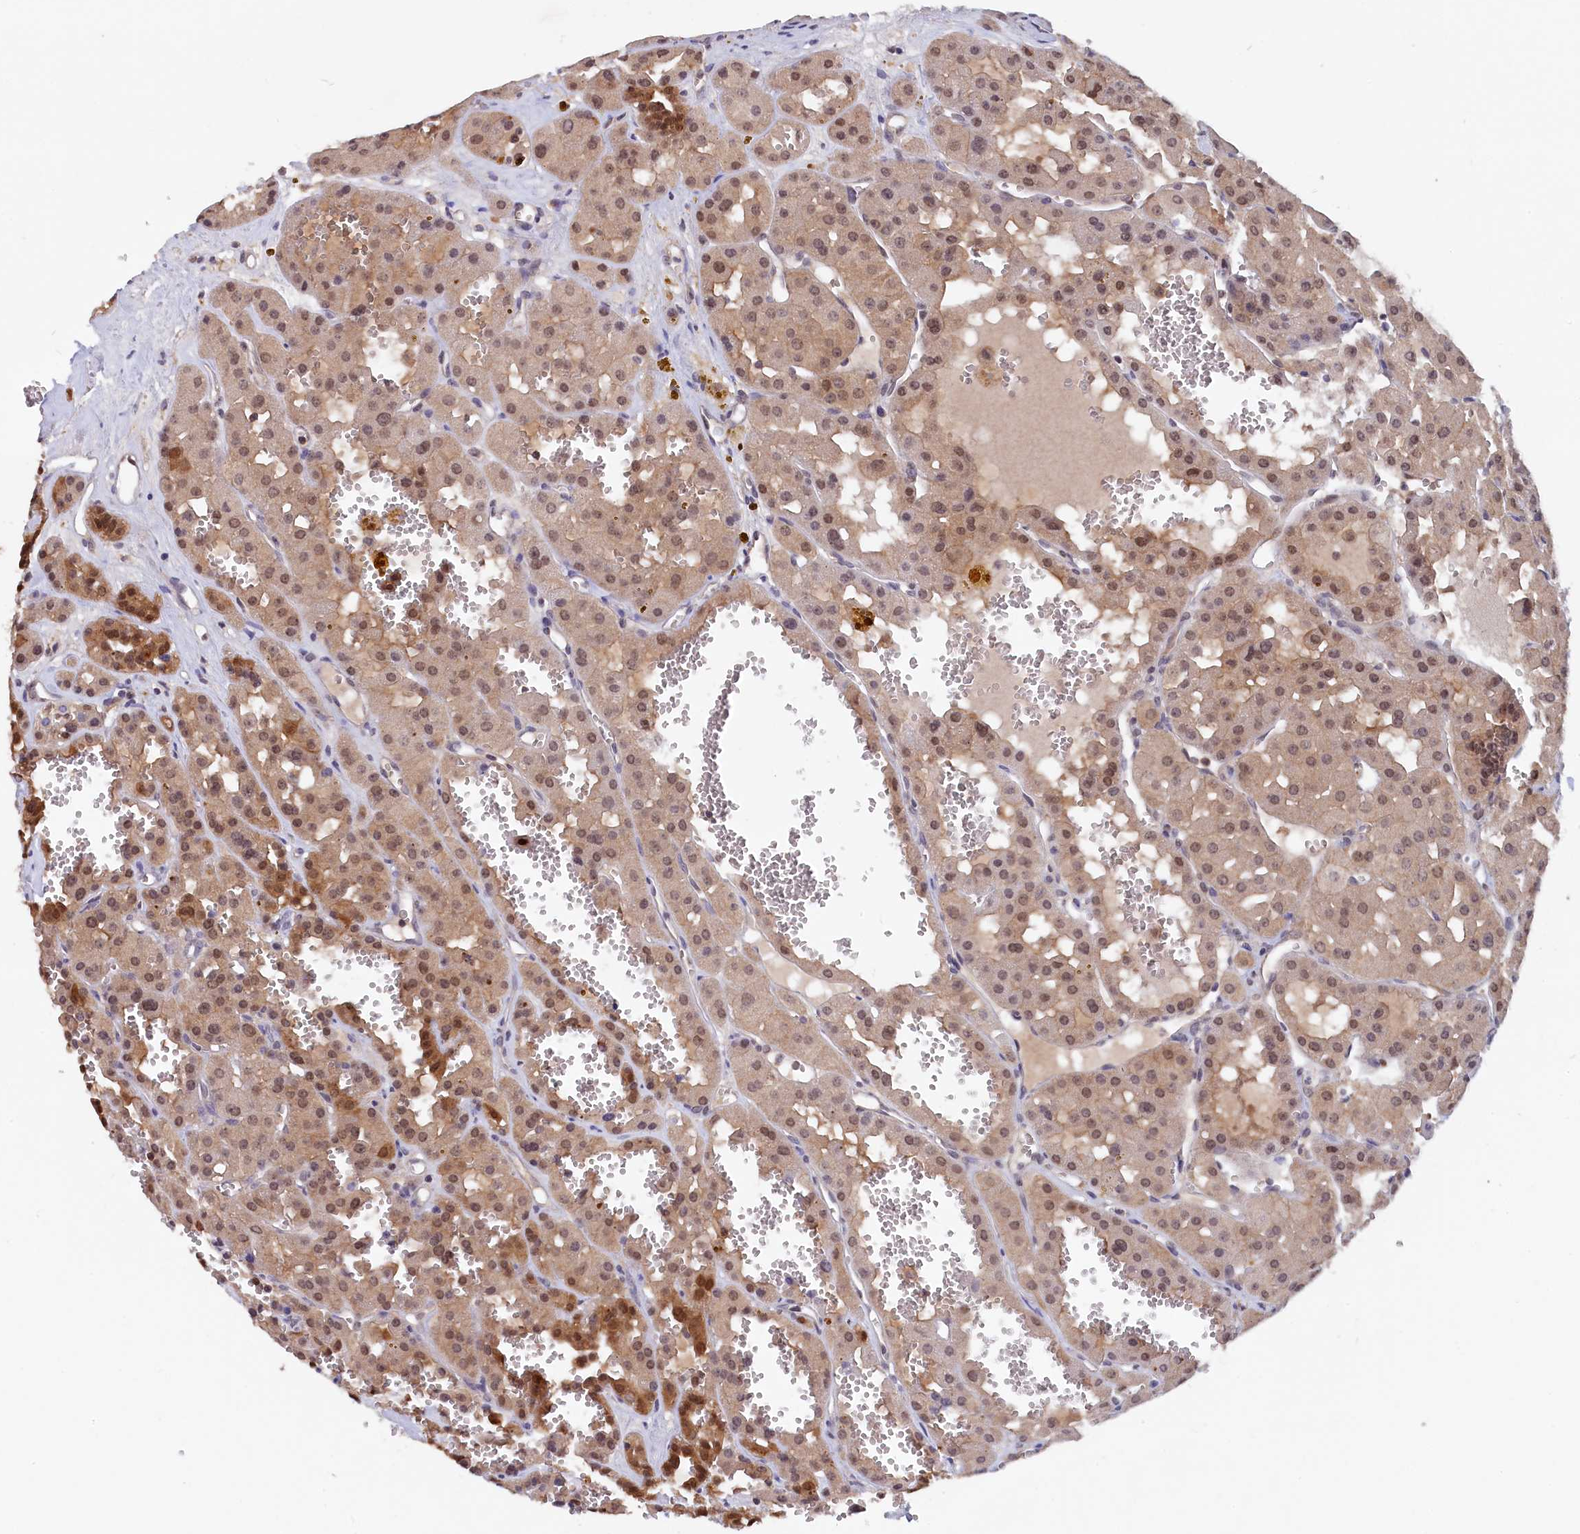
{"staining": {"intensity": "moderate", "quantity": ">75%", "location": "cytoplasmic/membranous,nuclear"}, "tissue": "renal cancer", "cell_type": "Tumor cells", "image_type": "cancer", "snomed": [{"axis": "morphology", "description": "Carcinoma, NOS"}, {"axis": "topography", "description": "Kidney"}], "caption": "An image of renal carcinoma stained for a protein exhibits moderate cytoplasmic/membranous and nuclear brown staining in tumor cells.", "gene": "JPT2", "patient": {"sex": "female", "age": 75}}